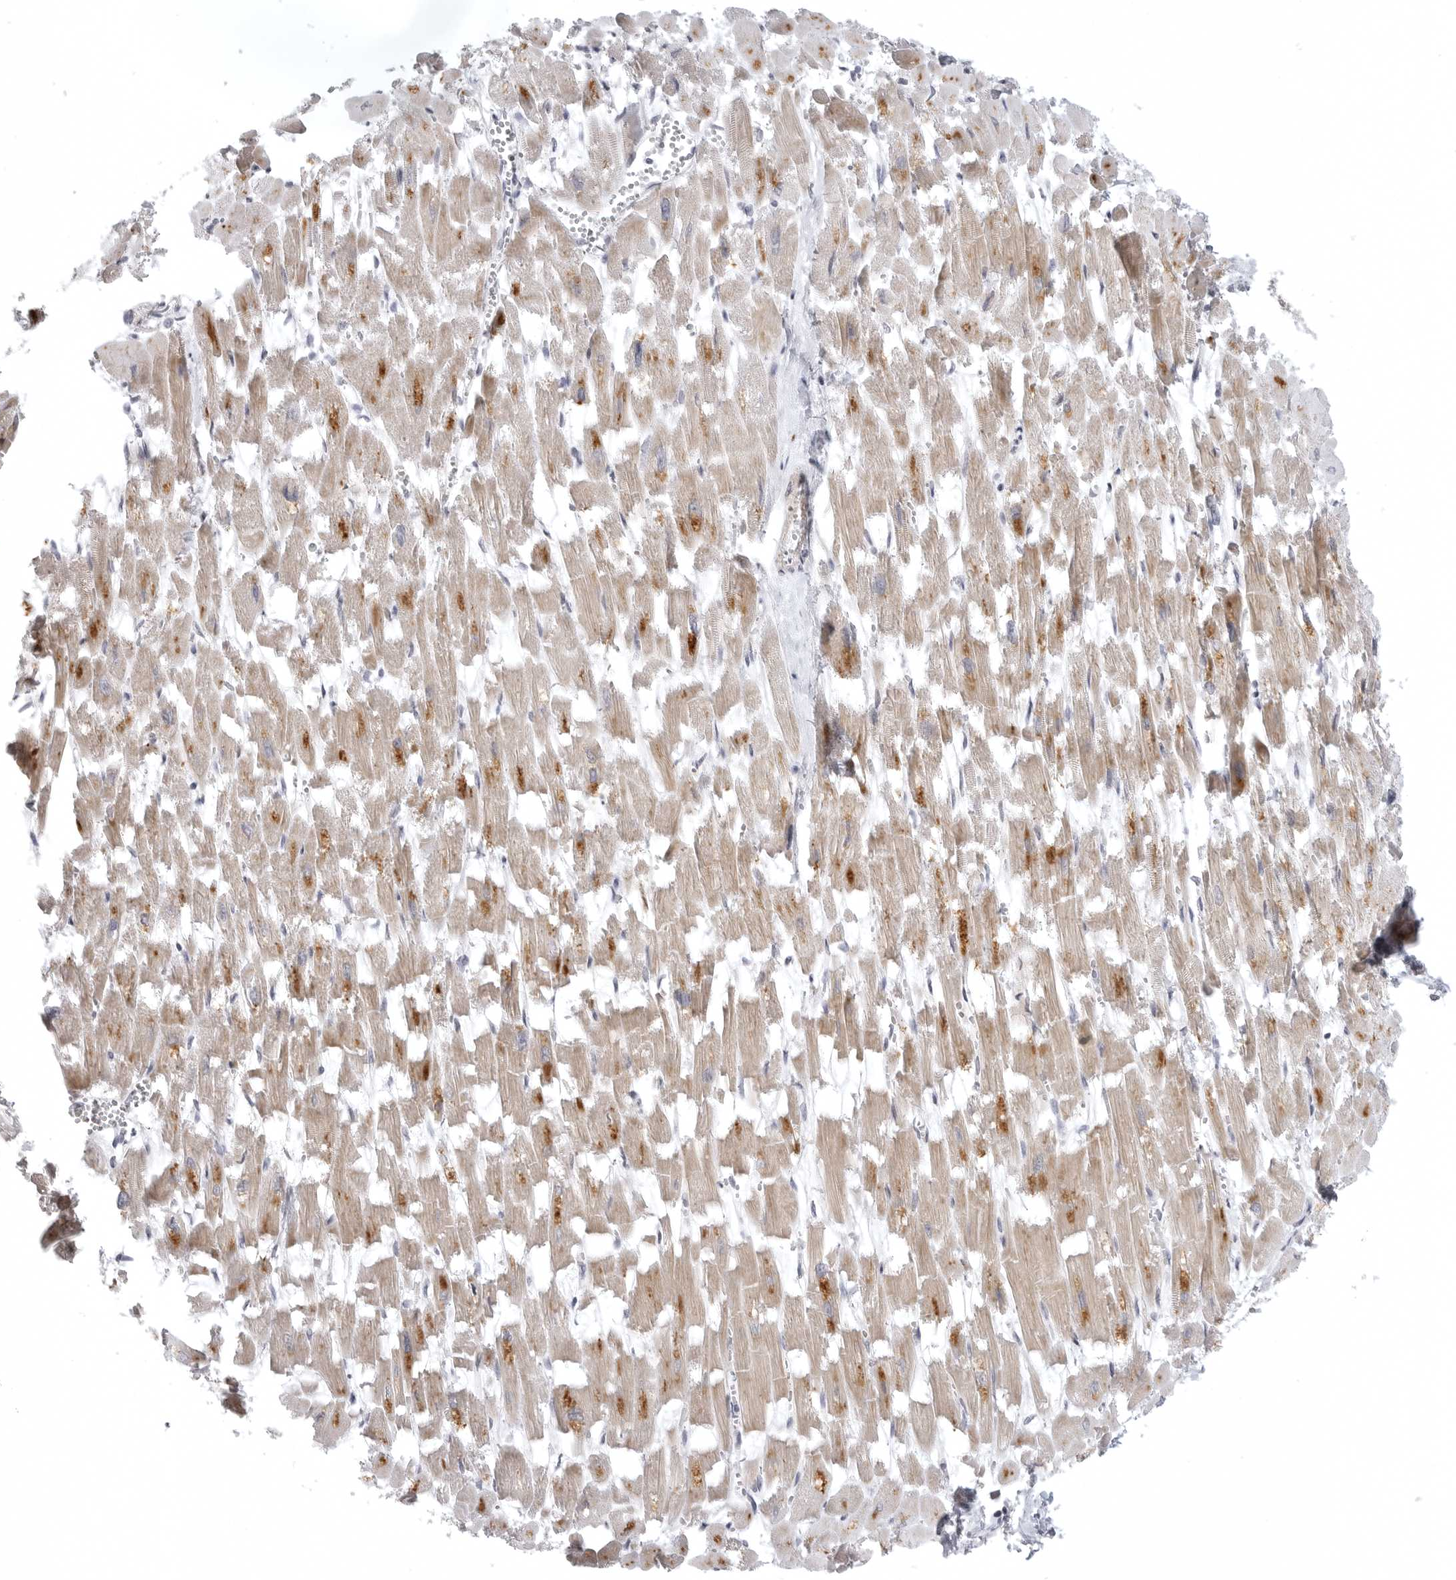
{"staining": {"intensity": "moderate", "quantity": ">75%", "location": "cytoplasmic/membranous"}, "tissue": "heart muscle", "cell_type": "Cardiomyocytes", "image_type": "normal", "snomed": [{"axis": "morphology", "description": "Normal tissue, NOS"}, {"axis": "topography", "description": "Heart"}], "caption": "Immunohistochemical staining of unremarkable heart muscle shows medium levels of moderate cytoplasmic/membranous positivity in approximately >75% of cardiomyocytes.", "gene": "CD300LD", "patient": {"sex": "male", "age": 54}}